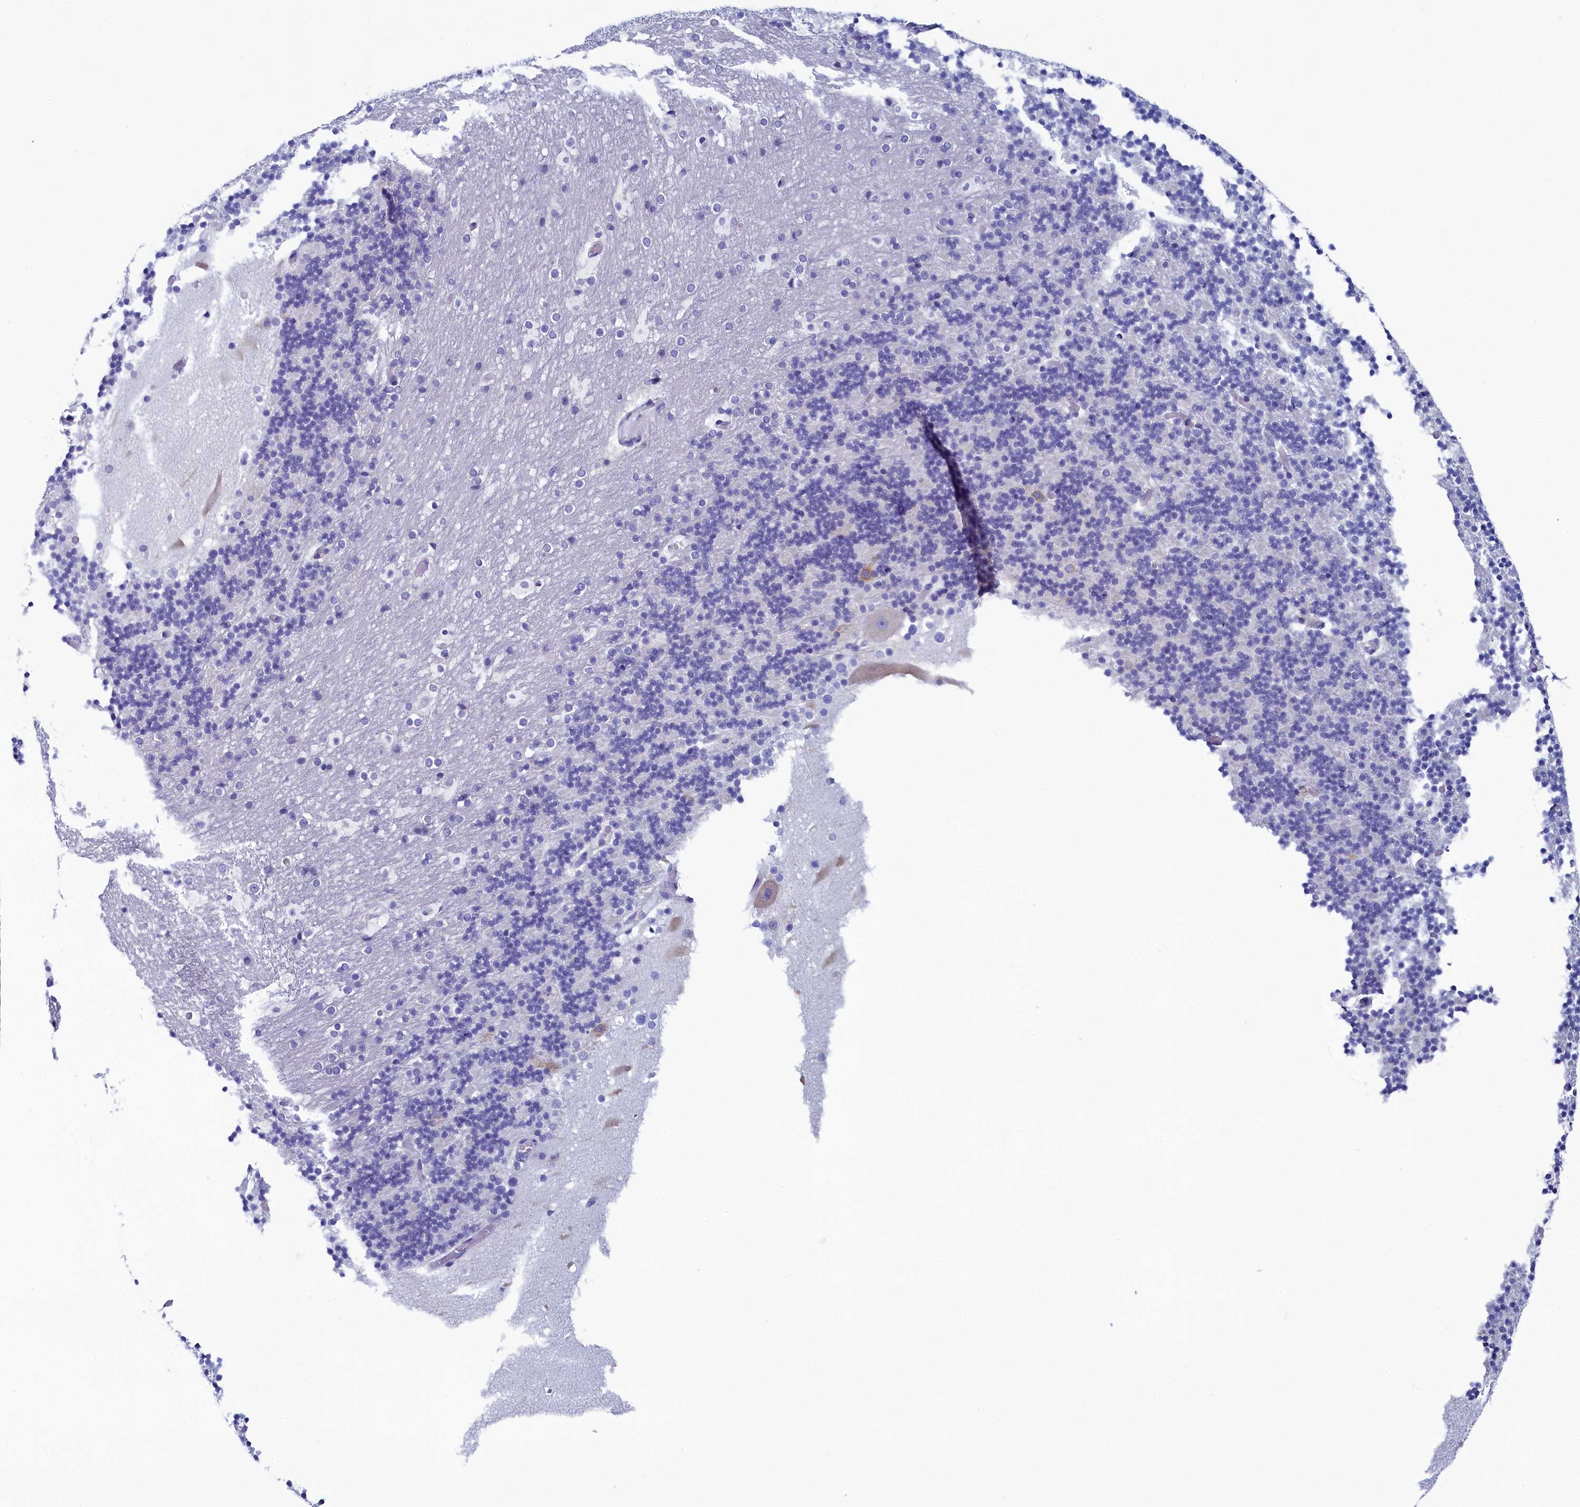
{"staining": {"intensity": "negative", "quantity": "none", "location": "none"}, "tissue": "cerebellum", "cell_type": "Cells in granular layer", "image_type": "normal", "snomed": [{"axis": "morphology", "description": "Normal tissue, NOS"}, {"axis": "topography", "description": "Cerebellum"}], "caption": "Immunohistochemistry of normal cerebellum displays no positivity in cells in granular layer.", "gene": "SKA3", "patient": {"sex": "male", "age": 57}}